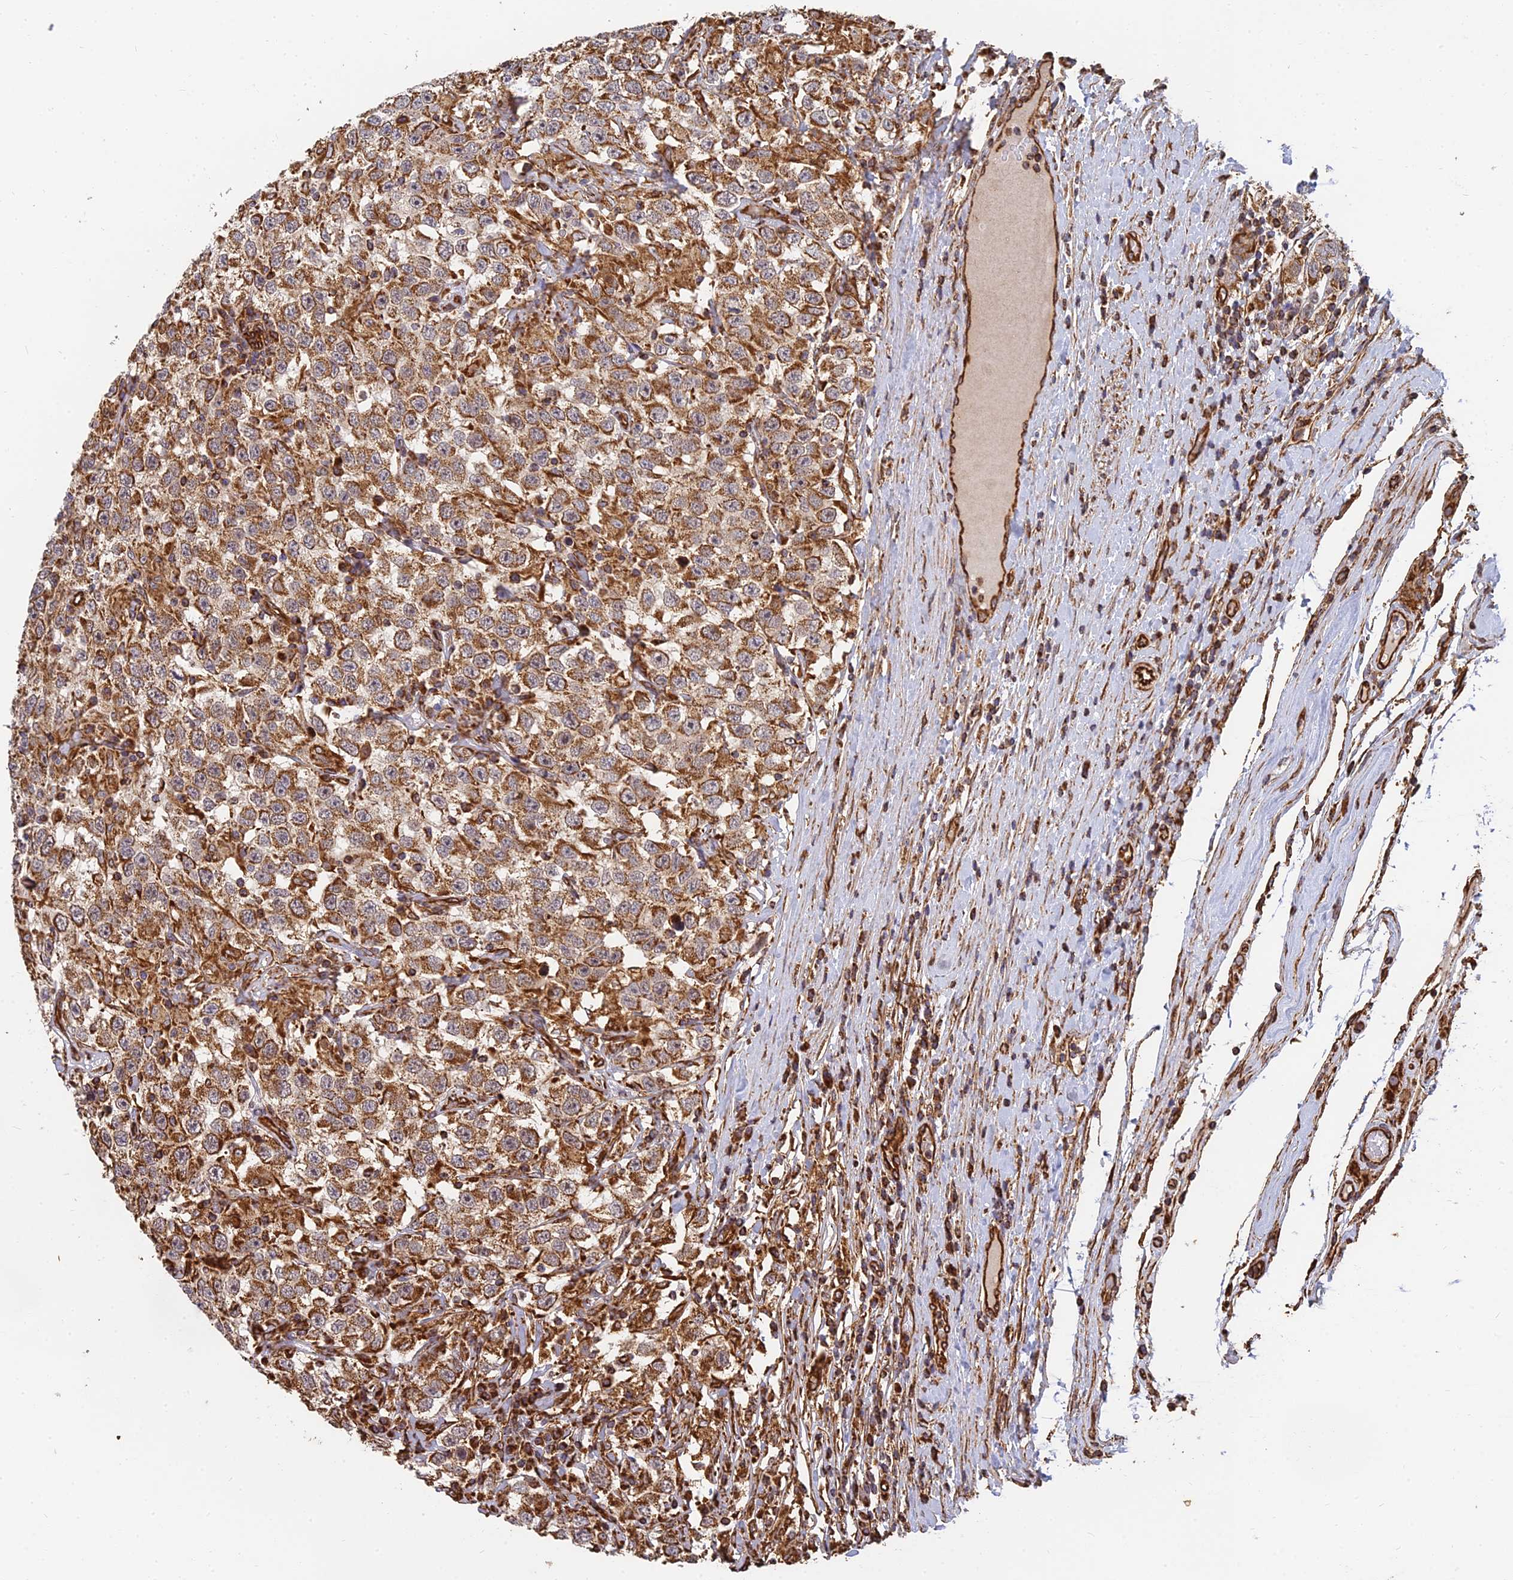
{"staining": {"intensity": "moderate", "quantity": ">75%", "location": "cytoplasmic/membranous"}, "tissue": "testis cancer", "cell_type": "Tumor cells", "image_type": "cancer", "snomed": [{"axis": "morphology", "description": "Seminoma, NOS"}, {"axis": "topography", "description": "Testis"}], "caption": "Testis seminoma stained with a protein marker displays moderate staining in tumor cells.", "gene": "DSTYK", "patient": {"sex": "male", "age": 41}}